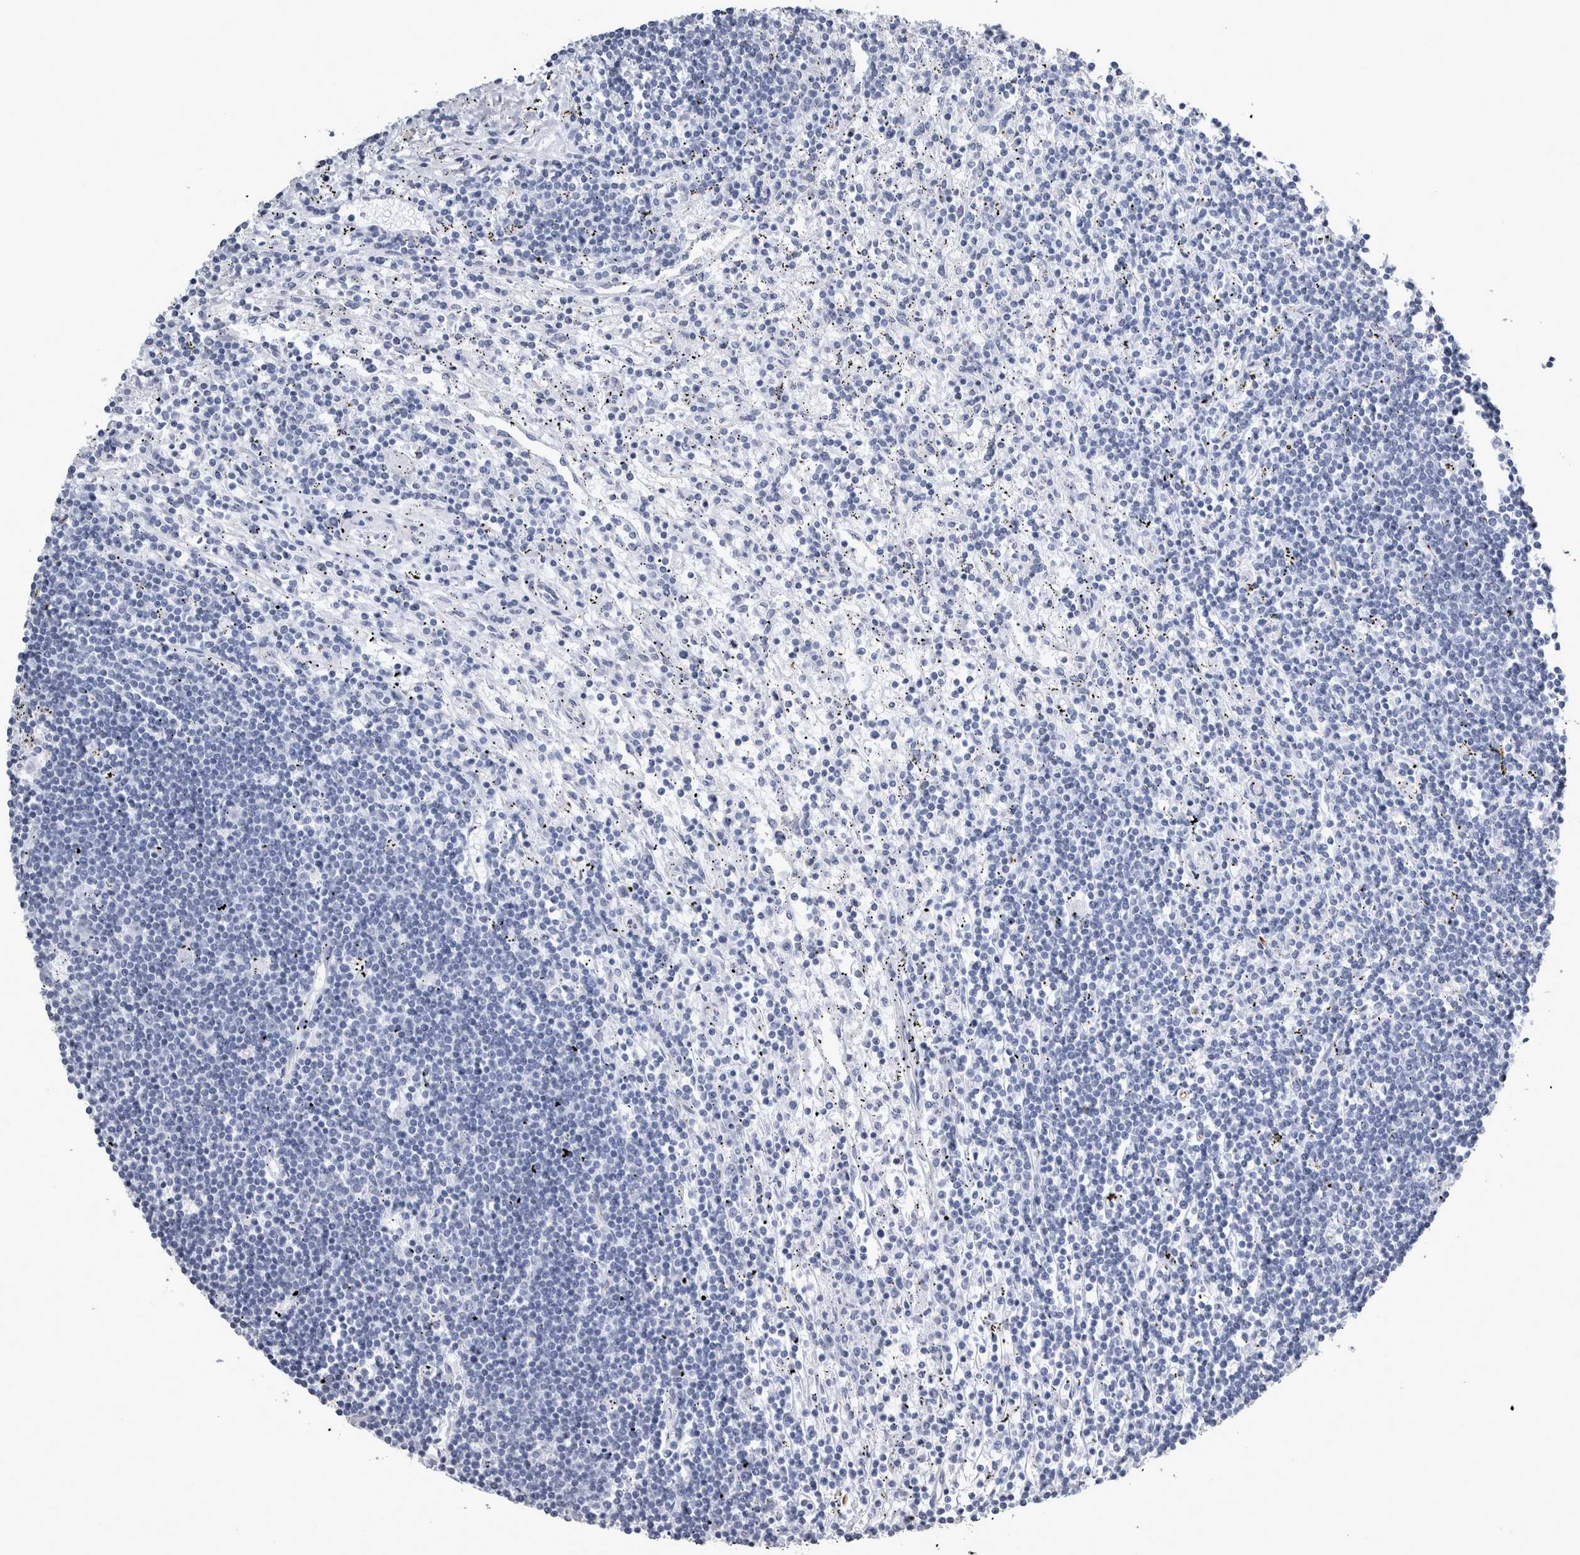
{"staining": {"intensity": "negative", "quantity": "none", "location": "none"}, "tissue": "lymphoma", "cell_type": "Tumor cells", "image_type": "cancer", "snomed": [{"axis": "morphology", "description": "Malignant lymphoma, non-Hodgkin's type, Low grade"}, {"axis": "topography", "description": "Spleen"}], "caption": "This is a photomicrograph of immunohistochemistry (IHC) staining of malignant lymphoma, non-Hodgkin's type (low-grade), which shows no positivity in tumor cells.", "gene": "VWDE", "patient": {"sex": "male", "age": 76}}